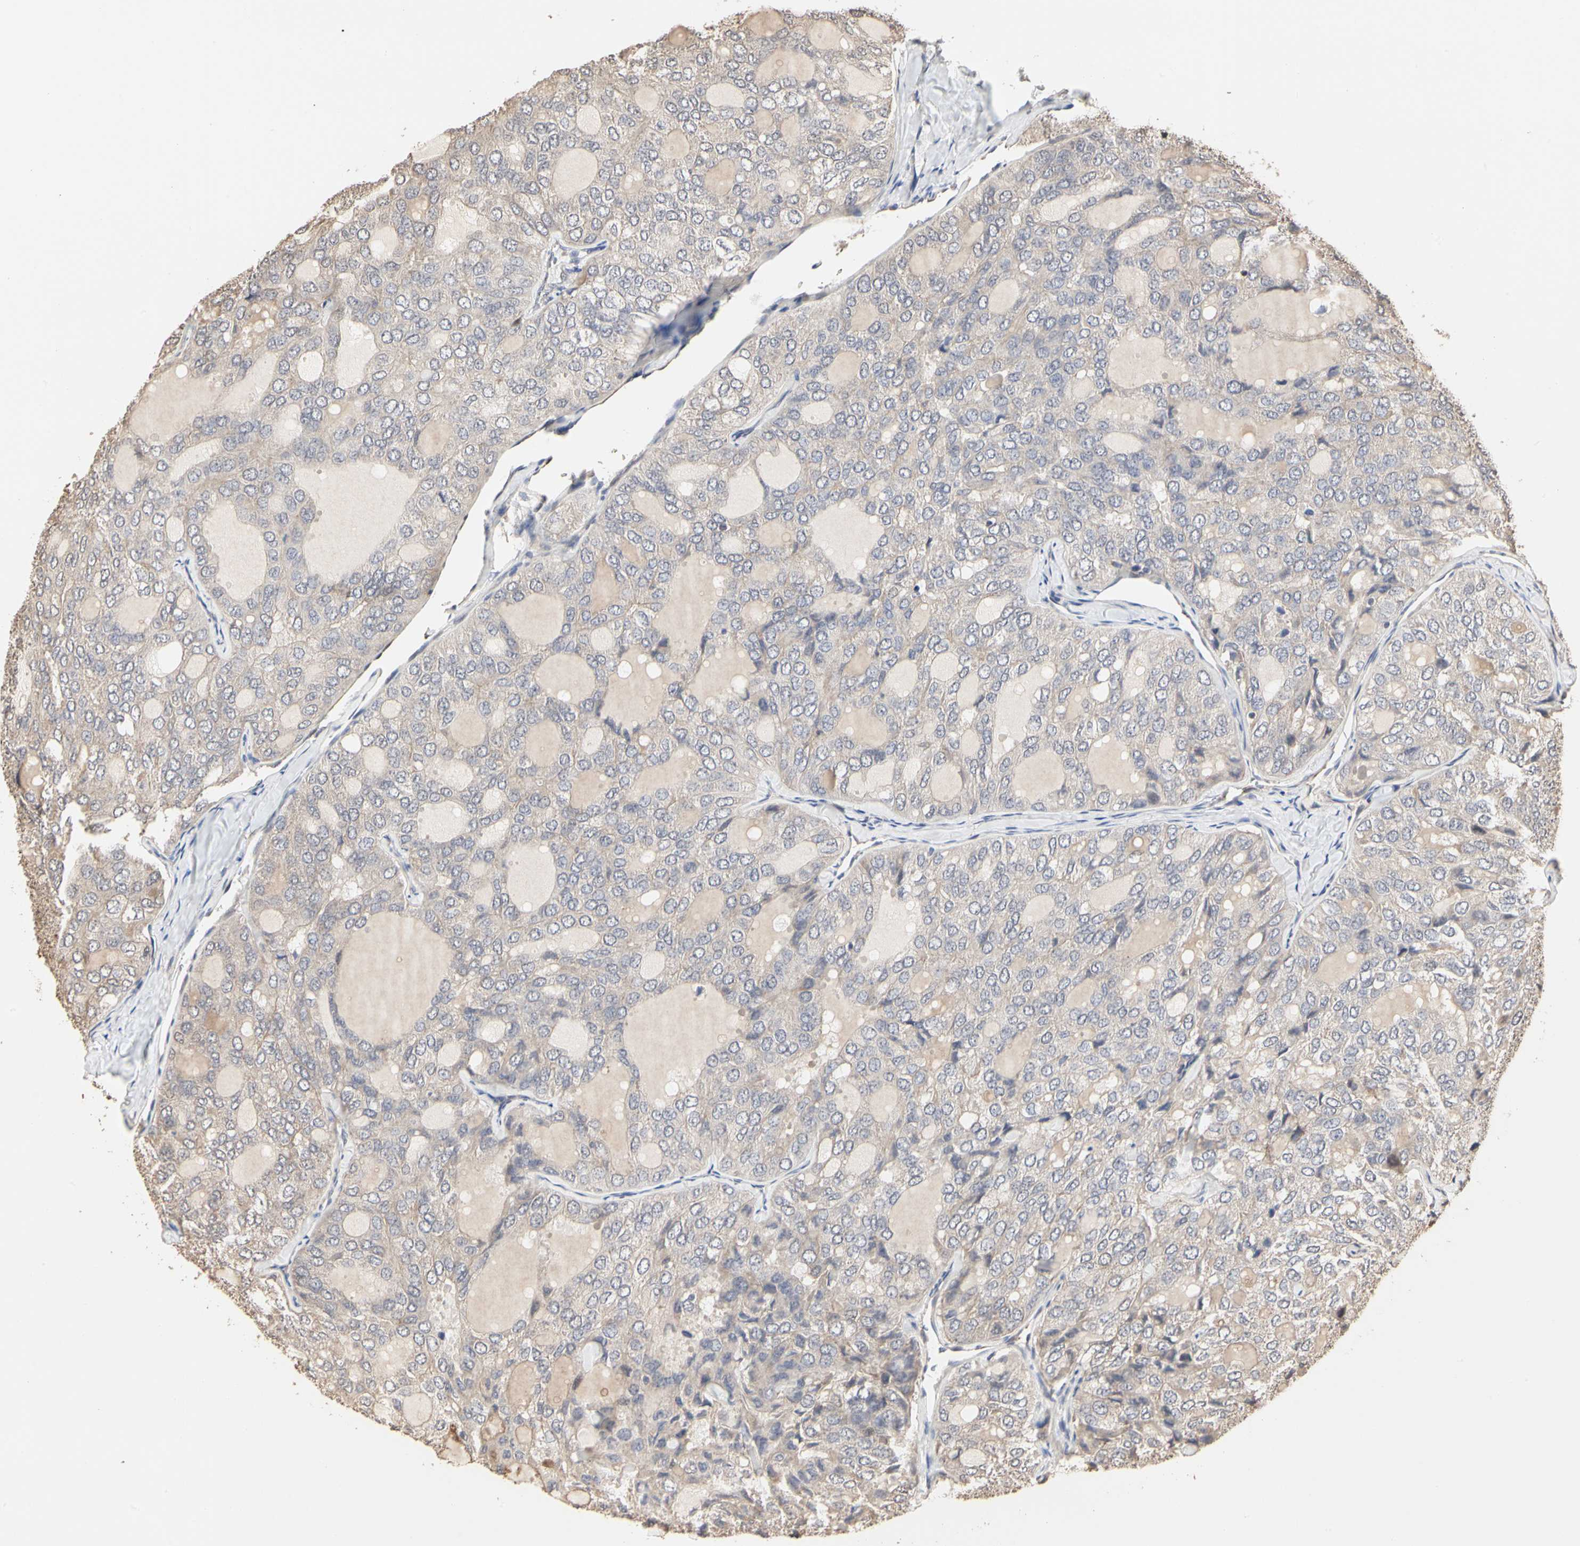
{"staining": {"intensity": "weak", "quantity": ">75%", "location": "cytoplasmic/membranous"}, "tissue": "thyroid cancer", "cell_type": "Tumor cells", "image_type": "cancer", "snomed": [{"axis": "morphology", "description": "Follicular adenoma carcinoma, NOS"}, {"axis": "topography", "description": "Thyroid gland"}], "caption": "Tumor cells exhibit weak cytoplasmic/membranous expression in about >75% of cells in follicular adenoma carcinoma (thyroid).", "gene": "TAOK1", "patient": {"sex": "male", "age": 75}}